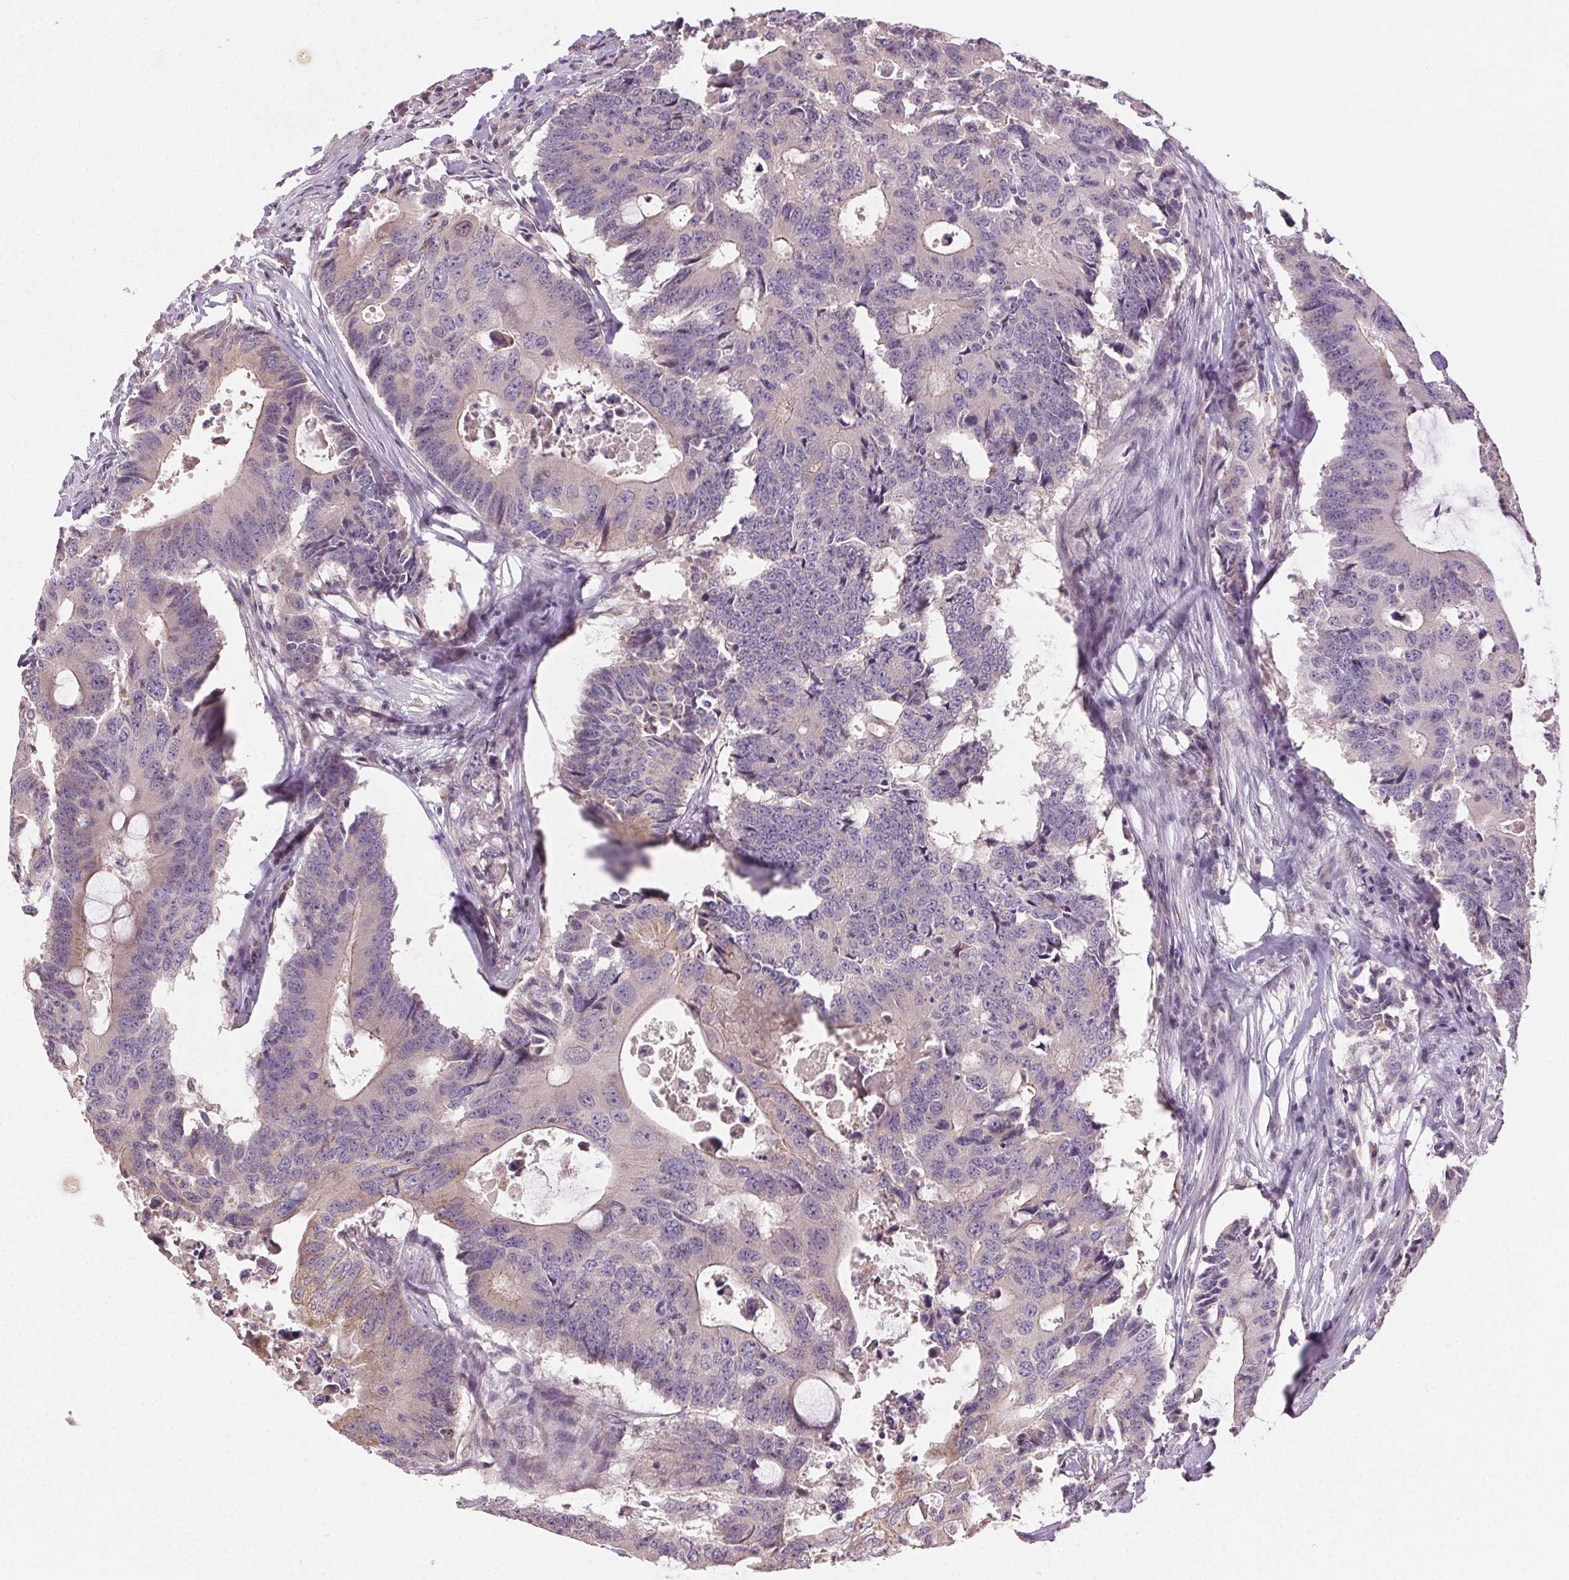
{"staining": {"intensity": "negative", "quantity": "none", "location": "none"}, "tissue": "colorectal cancer", "cell_type": "Tumor cells", "image_type": "cancer", "snomed": [{"axis": "morphology", "description": "Adenocarcinoma, NOS"}, {"axis": "topography", "description": "Colon"}], "caption": "Immunohistochemistry histopathology image of neoplastic tissue: colorectal adenocarcinoma stained with DAB (3,3'-diaminobenzidine) exhibits no significant protein expression in tumor cells. (Brightfield microscopy of DAB (3,3'-diaminobenzidine) immunohistochemistry at high magnification).", "gene": "ATP1B3", "patient": {"sex": "male", "age": 71}}